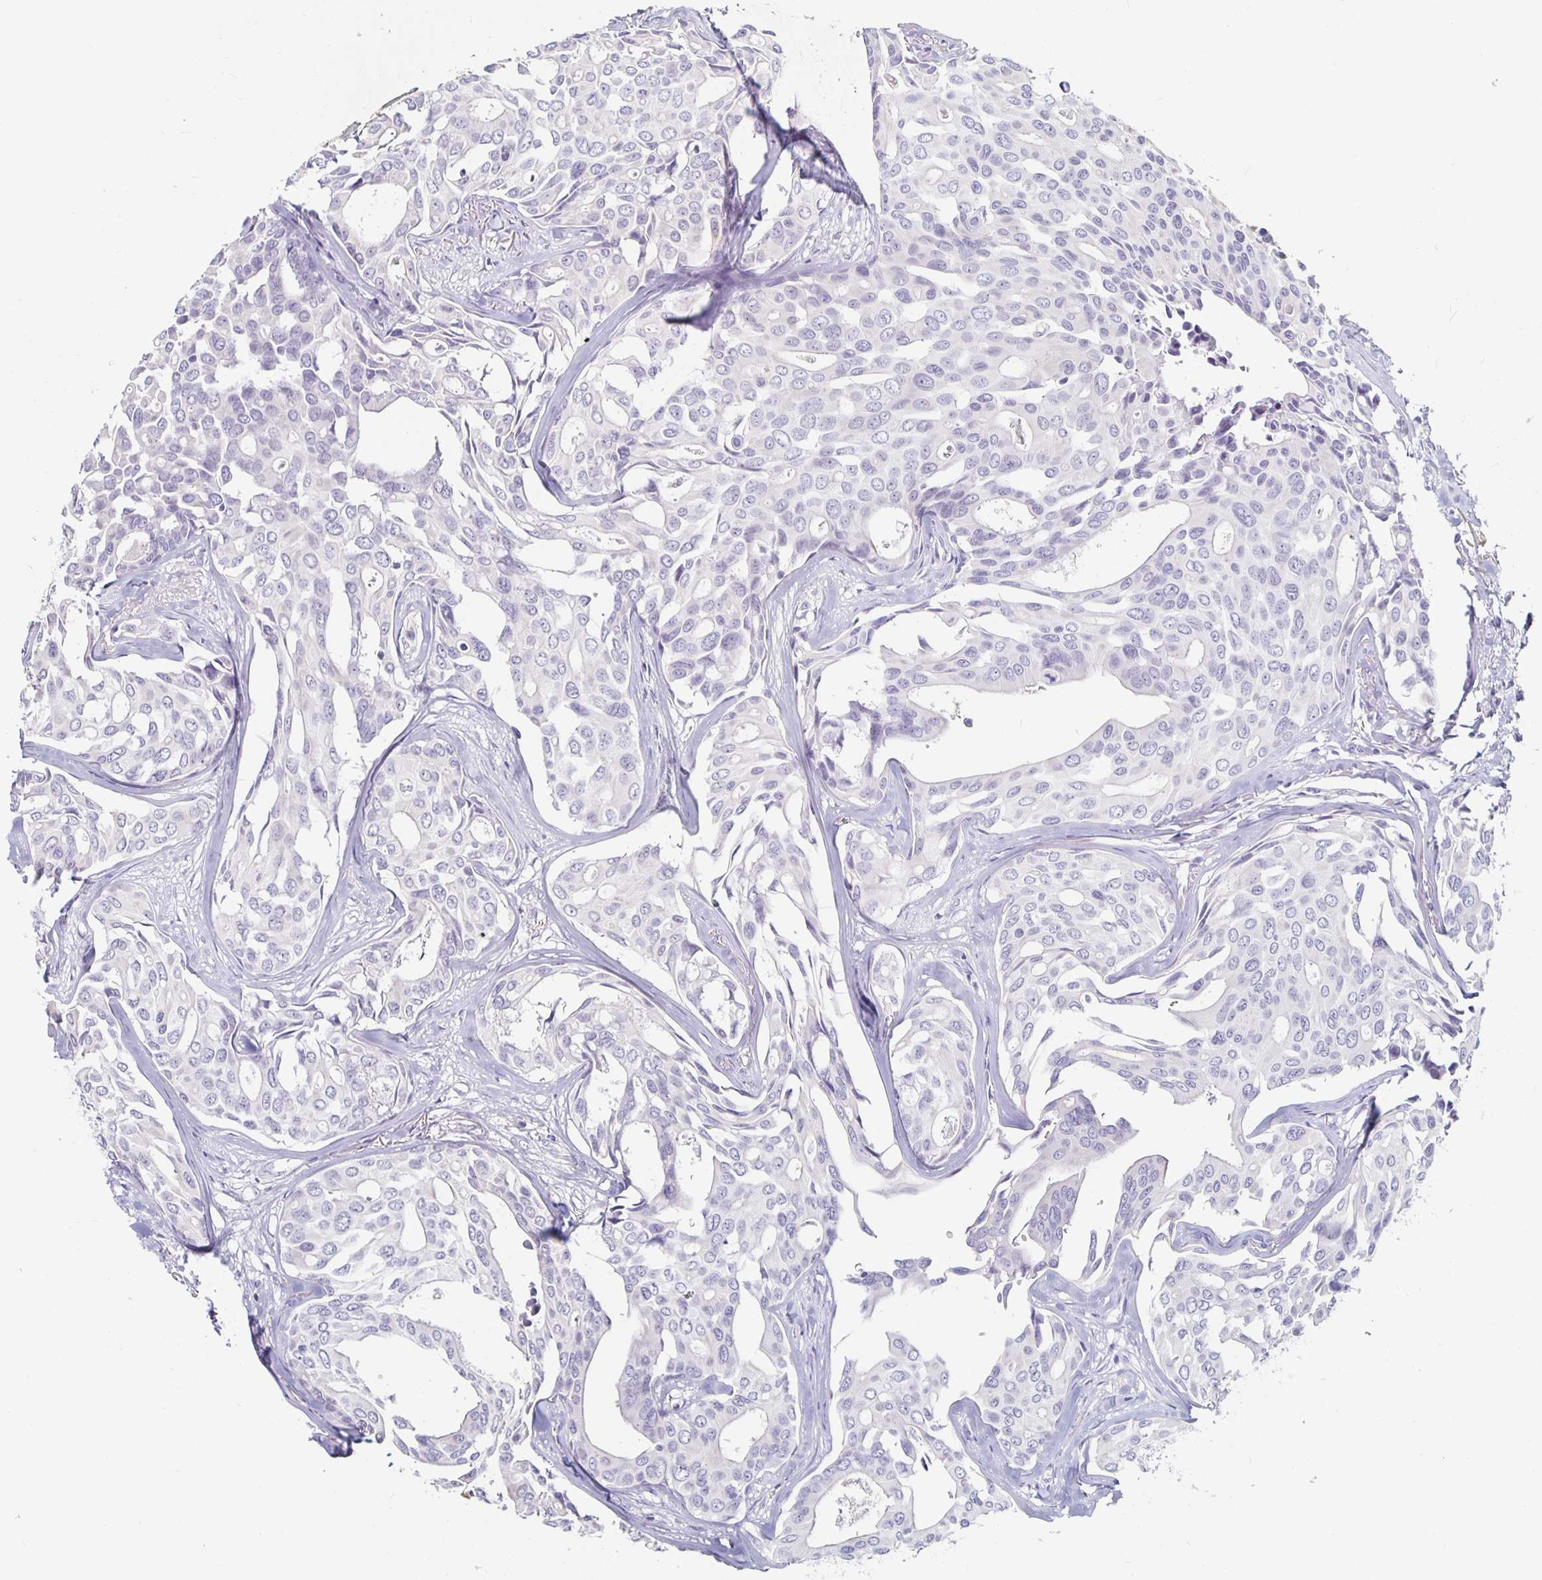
{"staining": {"intensity": "negative", "quantity": "none", "location": "none"}, "tissue": "breast cancer", "cell_type": "Tumor cells", "image_type": "cancer", "snomed": [{"axis": "morphology", "description": "Duct carcinoma"}, {"axis": "topography", "description": "Breast"}], "caption": "An immunohistochemistry micrograph of breast cancer (infiltrating ductal carcinoma) is shown. There is no staining in tumor cells of breast cancer (infiltrating ductal carcinoma).", "gene": "KCNQ2", "patient": {"sex": "female", "age": 54}}